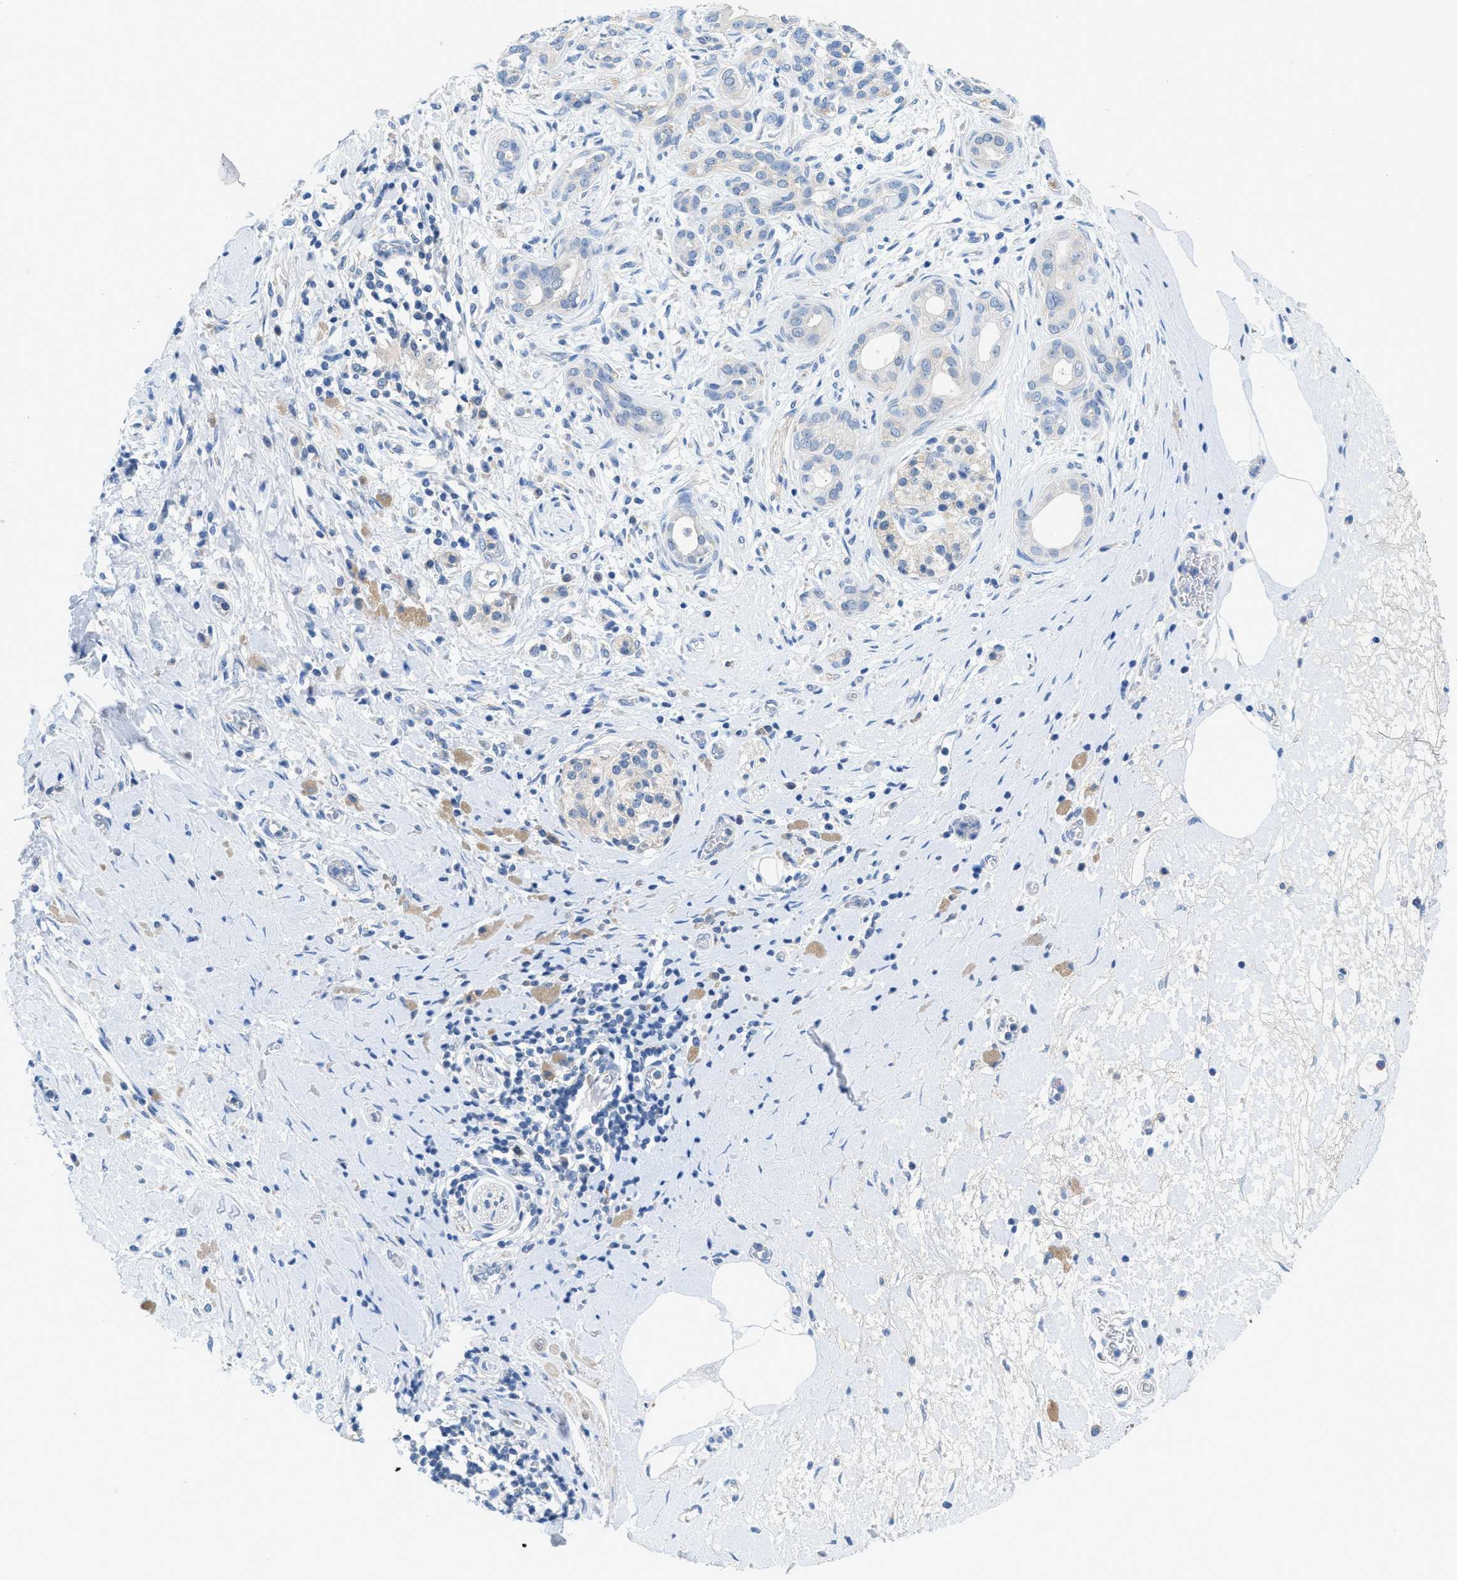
{"staining": {"intensity": "negative", "quantity": "none", "location": "none"}, "tissue": "pancreatic cancer", "cell_type": "Tumor cells", "image_type": "cancer", "snomed": [{"axis": "morphology", "description": "Adenocarcinoma, NOS"}, {"axis": "topography", "description": "Pancreas"}], "caption": "Pancreatic cancer (adenocarcinoma) stained for a protein using IHC shows no positivity tumor cells.", "gene": "SLC10A6", "patient": {"sex": "male", "age": 55}}